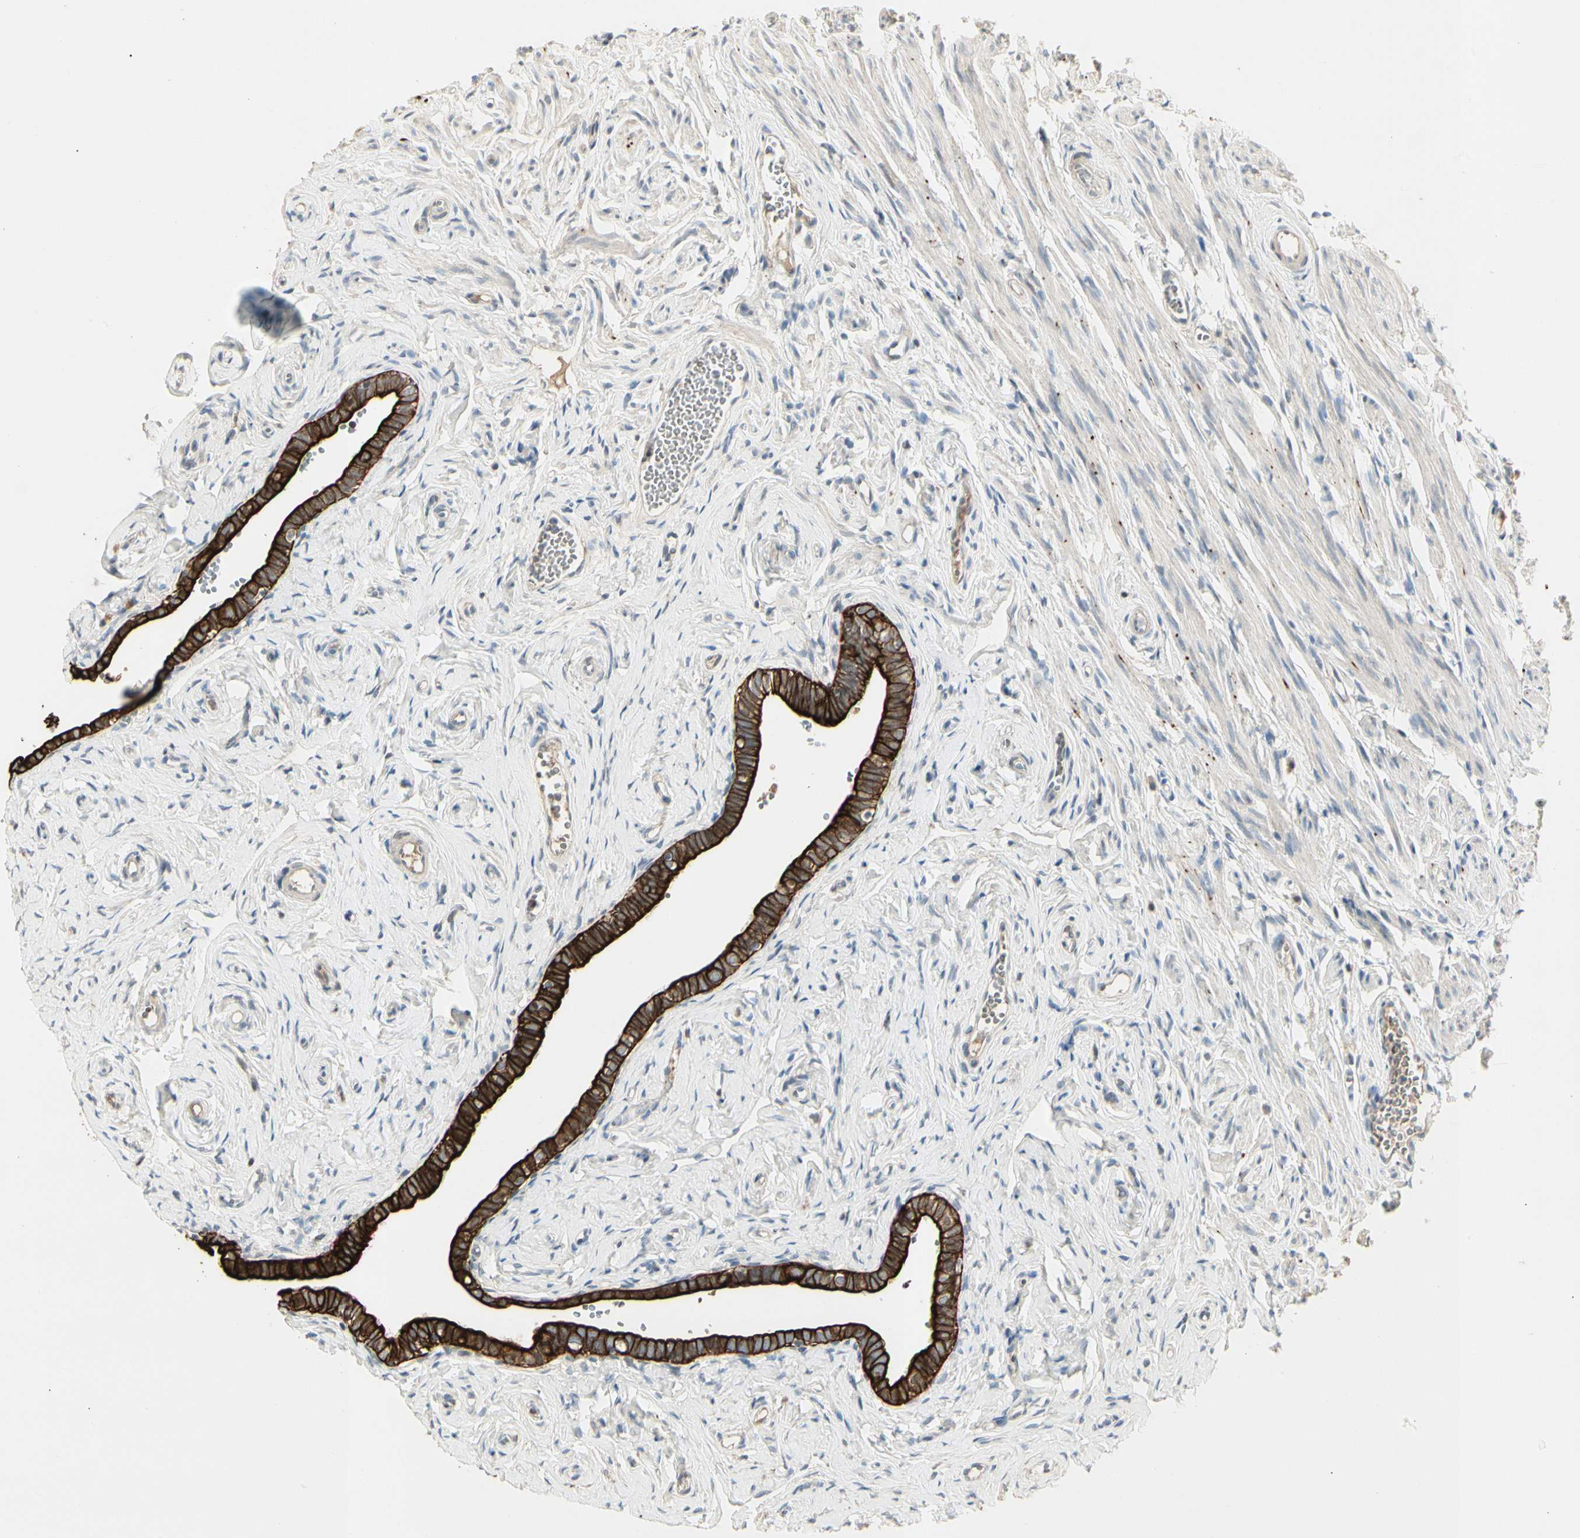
{"staining": {"intensity": "strong", "quantity": ">75%", "location": "cytoplasmic/membranous"}, "tissue": "fallopian tube", "cell_type": "Glandular cells", "image_type": "normal", "snomed": [{"axis": "morphology", "description": "Normal tissue, NOS"}, {"axis": "topography", "description": "Fallopian tube"}], "caption": "Immunohistochemical staining of benign human fallopian tube shows strong cytoplasmic/membranous protein expression in approximately >75% of glandular cells. Using DAB (3,3'-diaminobenzidine) (brown) and hematoxylin (blue) stains, captured at high magnification using brightfield microscopy.", "gene": "SKIL", "patient": {"sex": "female", "age": 71}}